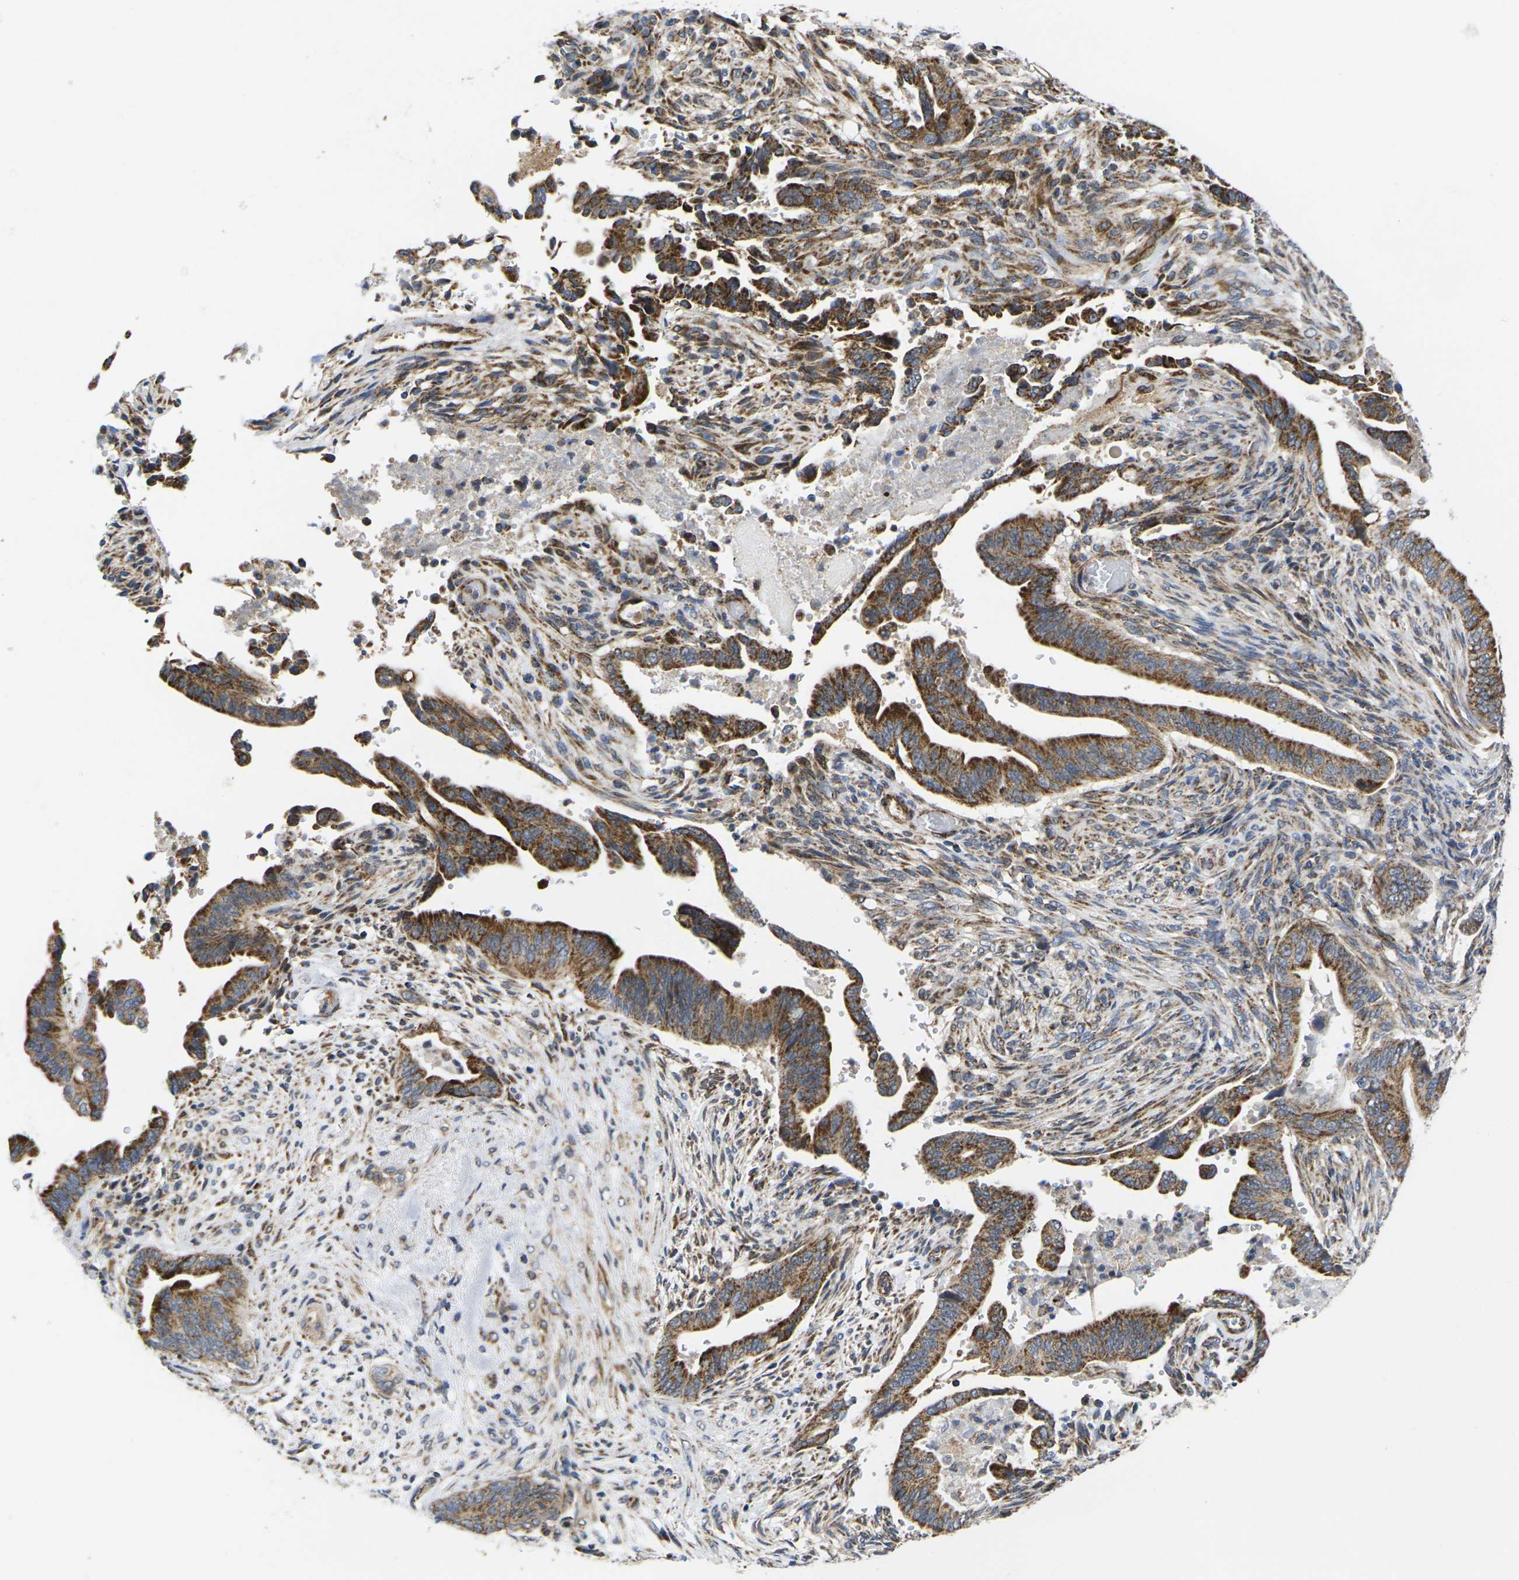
{"staining": {"intensity": "strong", "quantity": ">75%", "location": "cytoplasmic/membranous"}, "tissue": "pancreatic cancer", "cell_type": "Tumor cells", "image_type": "cancer", "snomed": [{"axis": "morphology", "description": "Adenocarcinoma, NOS"}, {"axis": "topography", "description": "Pancreas"}], "caption": "Immunohistochemistry (IHC) image of human pancreatic cancer stained for a protein (brown), which demonstrates high levels of strong cytoplasmic/membranous staining in approximately >75% of tumor cells.", "gene": "P2RY11", "patient": {"sex": "male", "age": 70}}